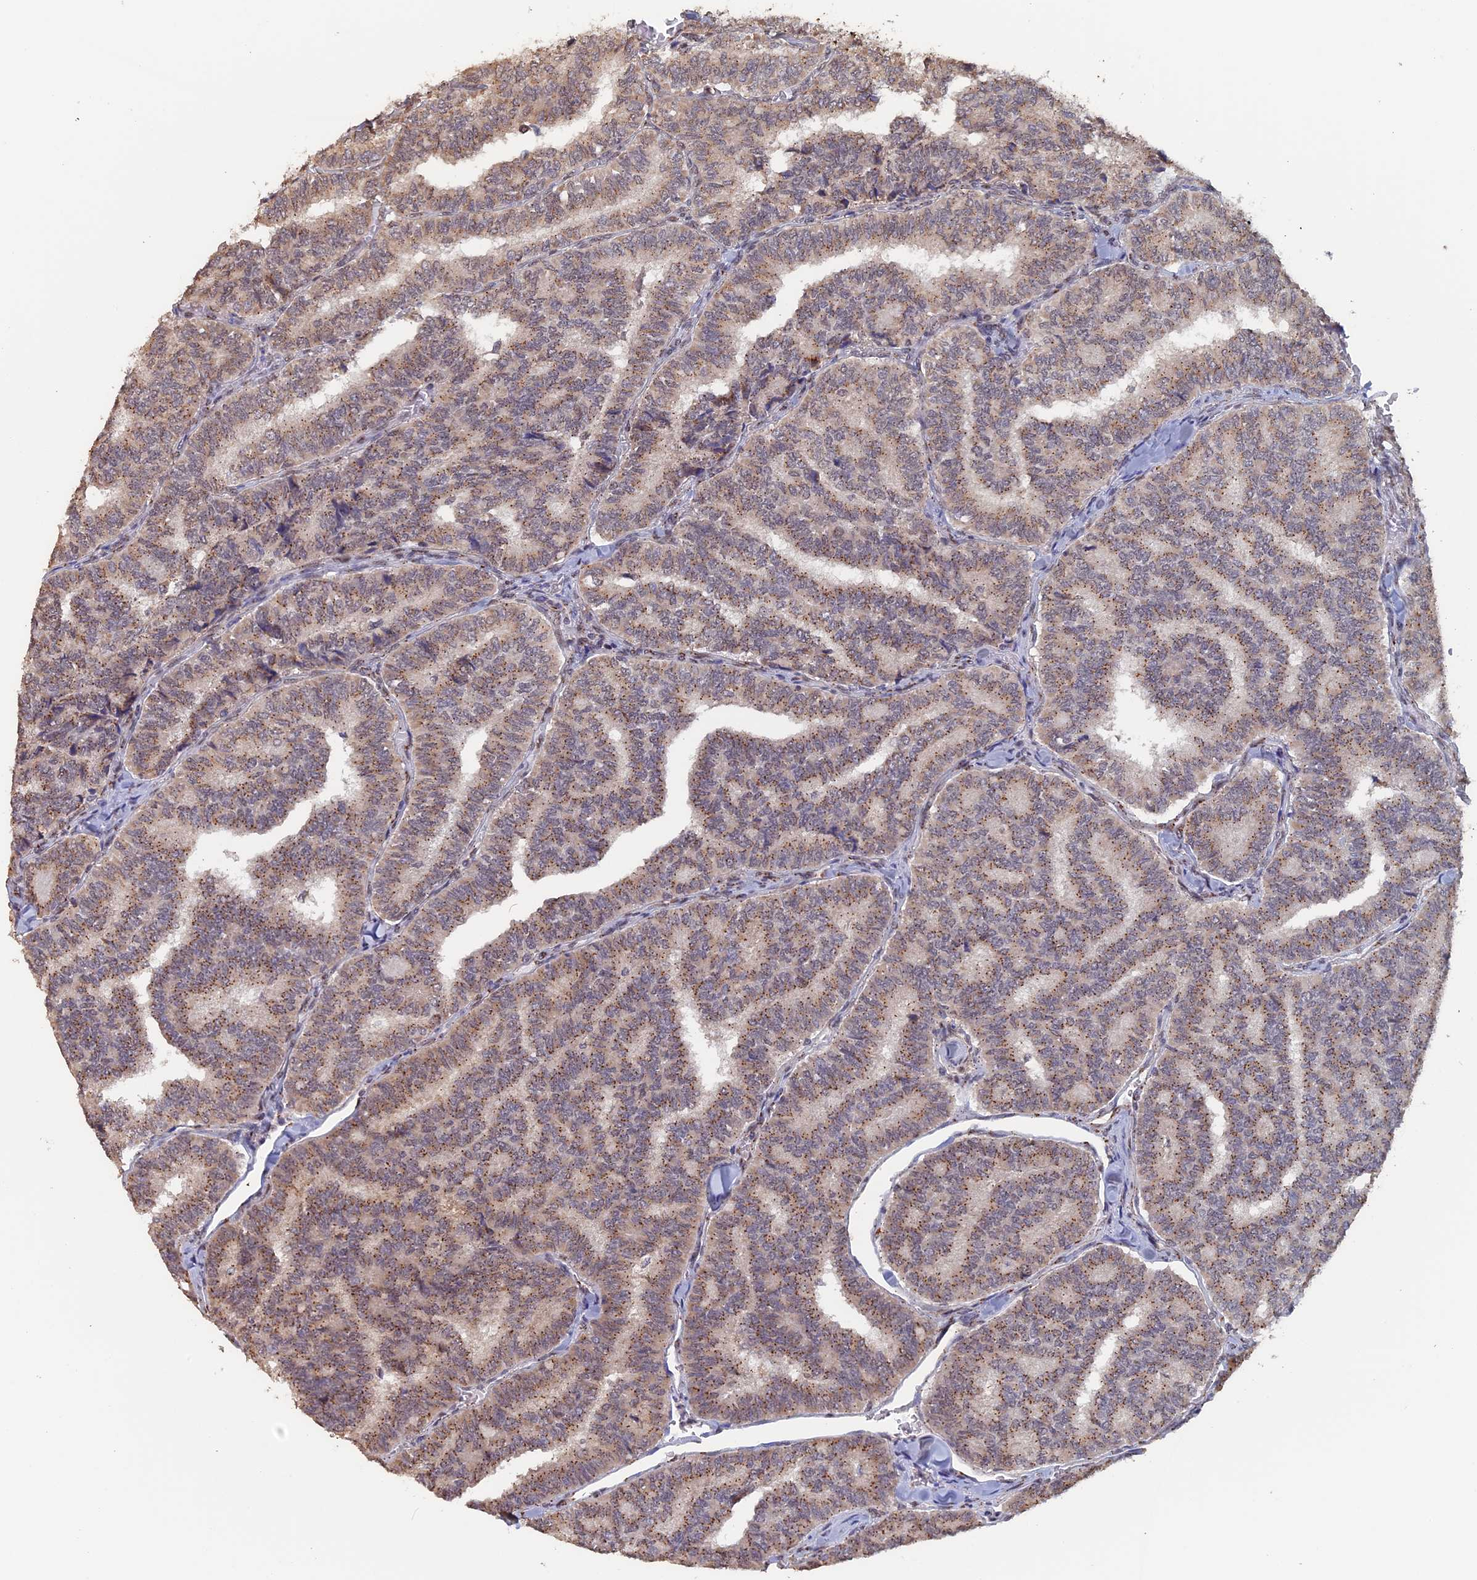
{"staining": {"intensity": "moderate", "quantity": ">75%", "location": "cytoplasmic/membranous"}, "tissue": "thyroid cancer", "cell_type": "Tumor cells", "image_type": "cancer", "snomed": [{"axis": "morphology", "description": "Papillary adenocarcinoma, NOS"}, {"axis": "topography", "description": "Thyroid gland"}], "caption": "Human thyroid papillary adenocarcinoma stained for a protein (brown) exhibits moderate cytoplasmic/membranous positive positivity in approximately >75% of tumor cells.", "gene": "PIGQ", "patient": {"sex": "female", "age": 35}}